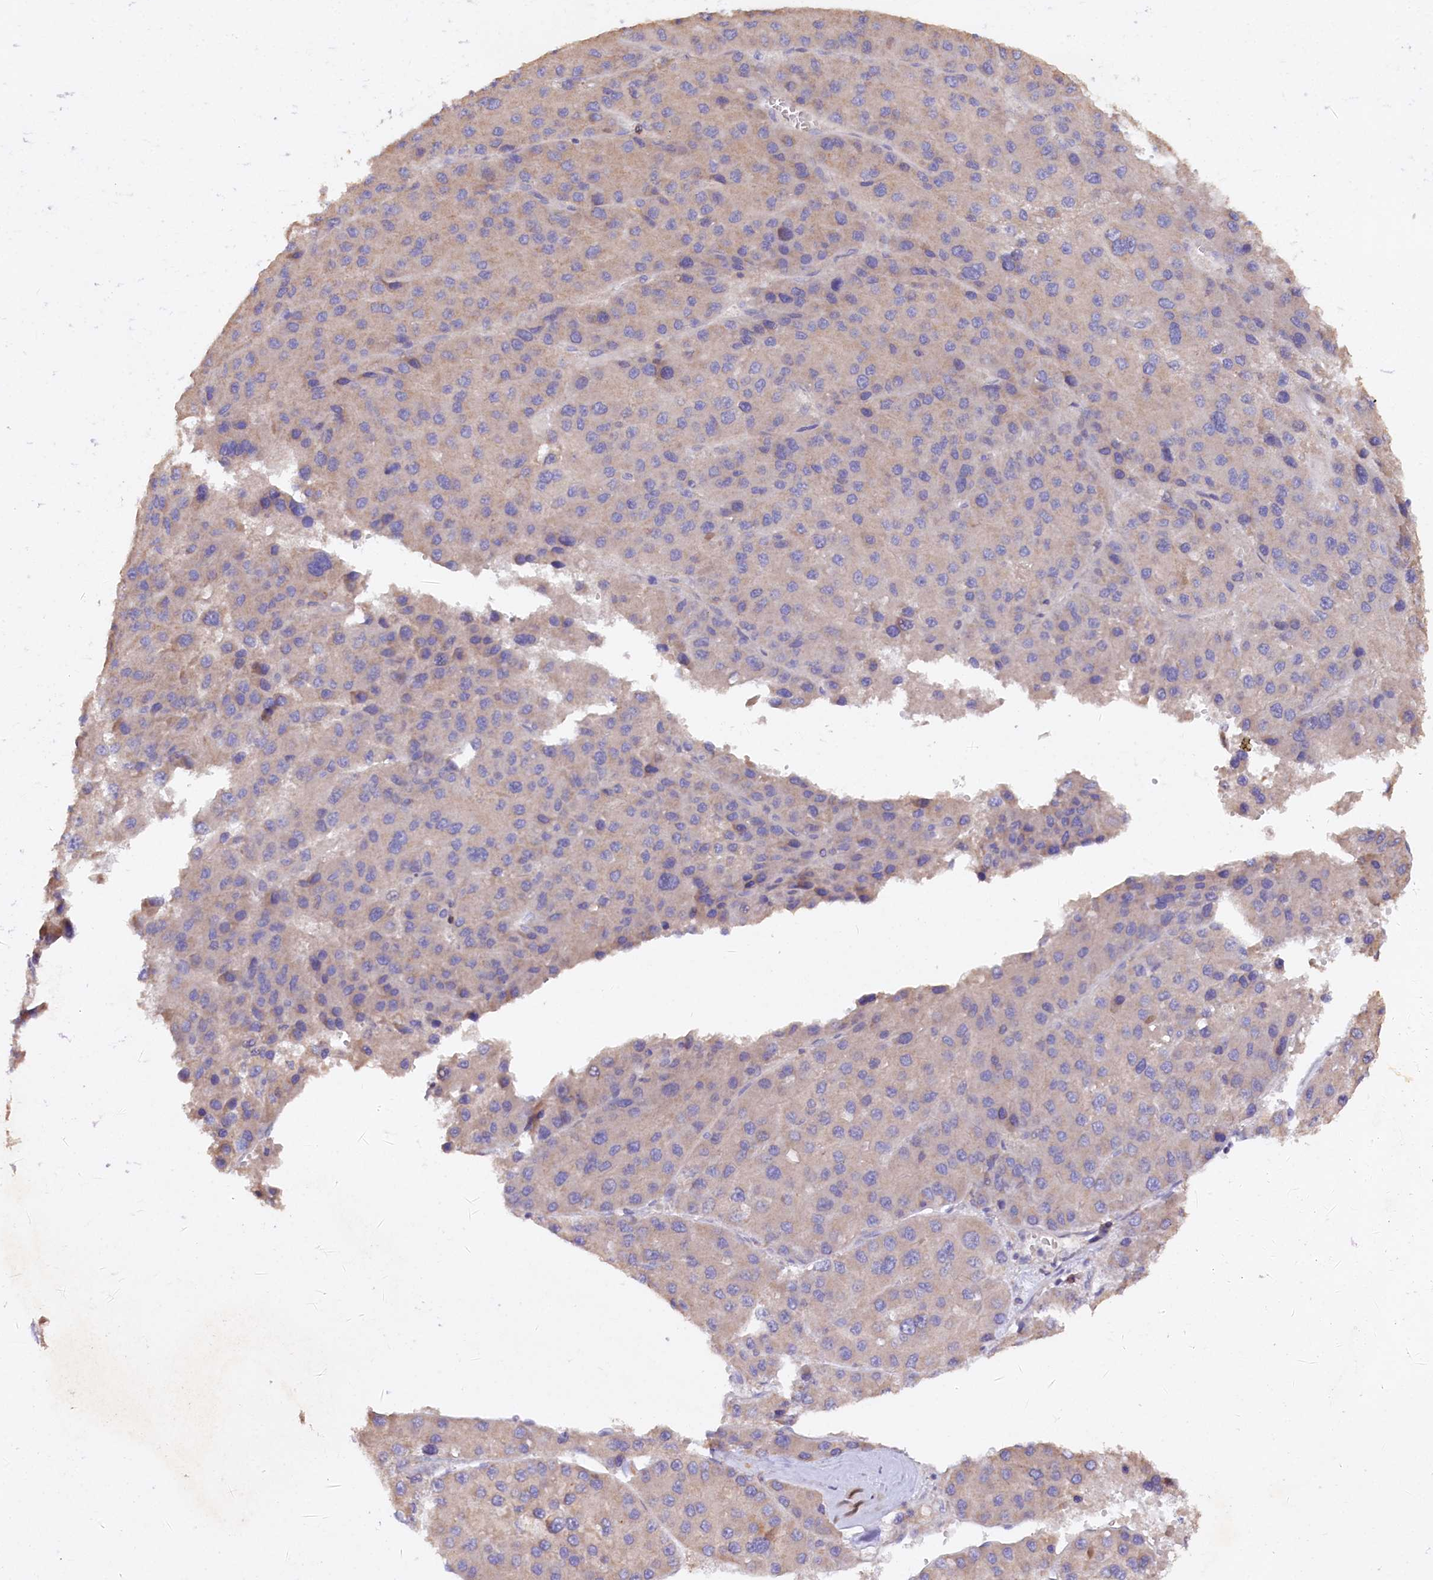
{"staining": {"intensity": "negative", "quantity": "none", "location": "none"}, "tissue": "liver cancer", "cell_type": "Tumor cells", "image_type": "cancer", "snomed": [{"axis": "morphology", "description": "Carcinoma, Hepatocellular, NOS"}, {"axis": "topography", "description": "Liver"}], "caption": "Human liver hepatocellular carcinoma stained for a protein using immunohistochemistry (IHC) reveals no expression in tumor cells.", "gene": "ETFBKMT", "patient": {"sex": "female", "age": 73}}